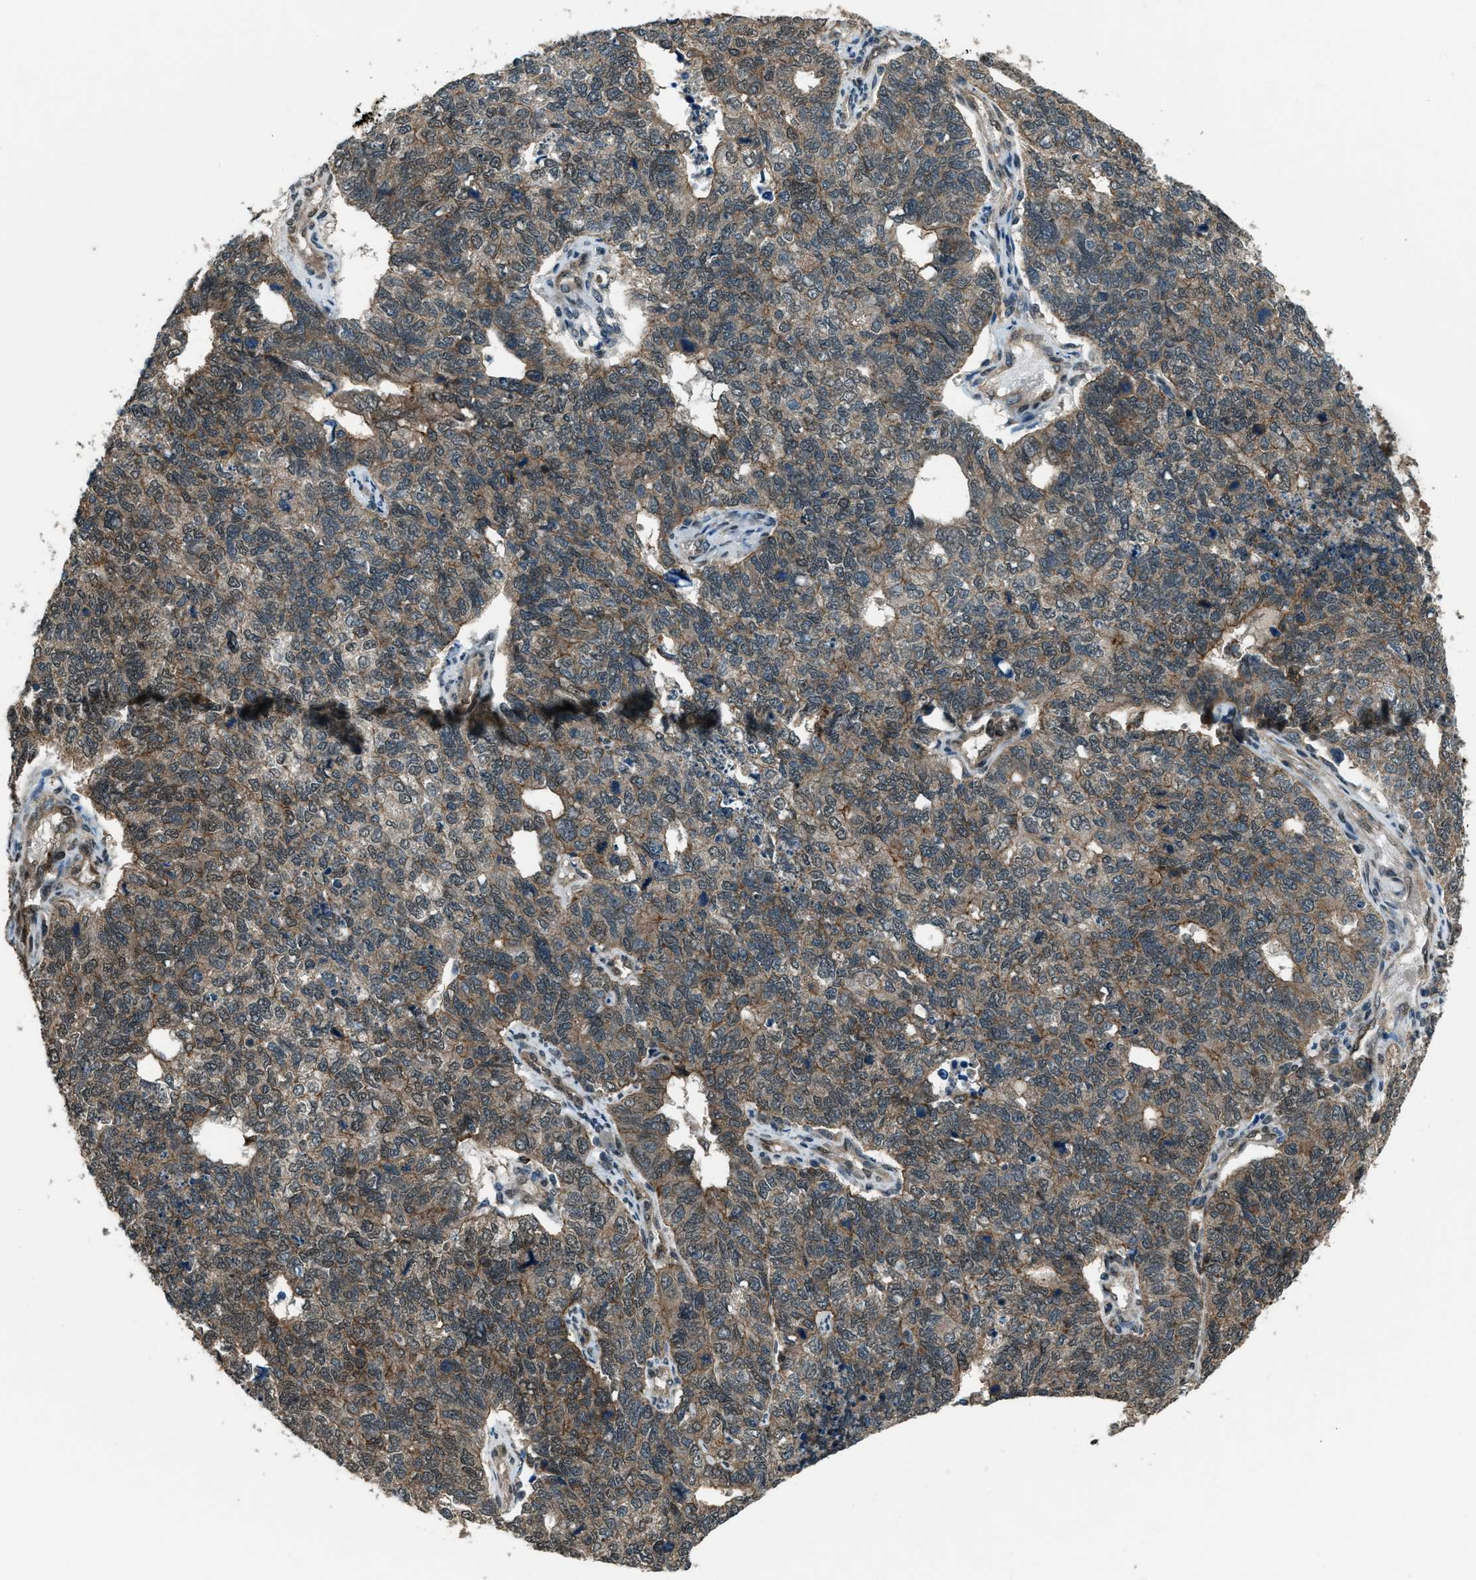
{"staining": {"intensity": "weak", "quantity": ">75%", "location": "cytoplasmic/membranous"}, "tissue": "cervical cancer", "cell_type": "Tumor cells", "image_type": "cancer", "snomed": [{"axis": "morphology", "description": "Squamous cell carcinoma, NOS"}, {"axis": "topography", "description": "Cervix"}], "caption": "Protein analysis of squamous cell carcinoma (cervical) tissue exhibits weak cytoplasmic/membranous positivity in about >75% of tumor cells. Nuclei are stained in blue.", "gene": "SVIL", "patient": {"sex": "female", "age": 63}}